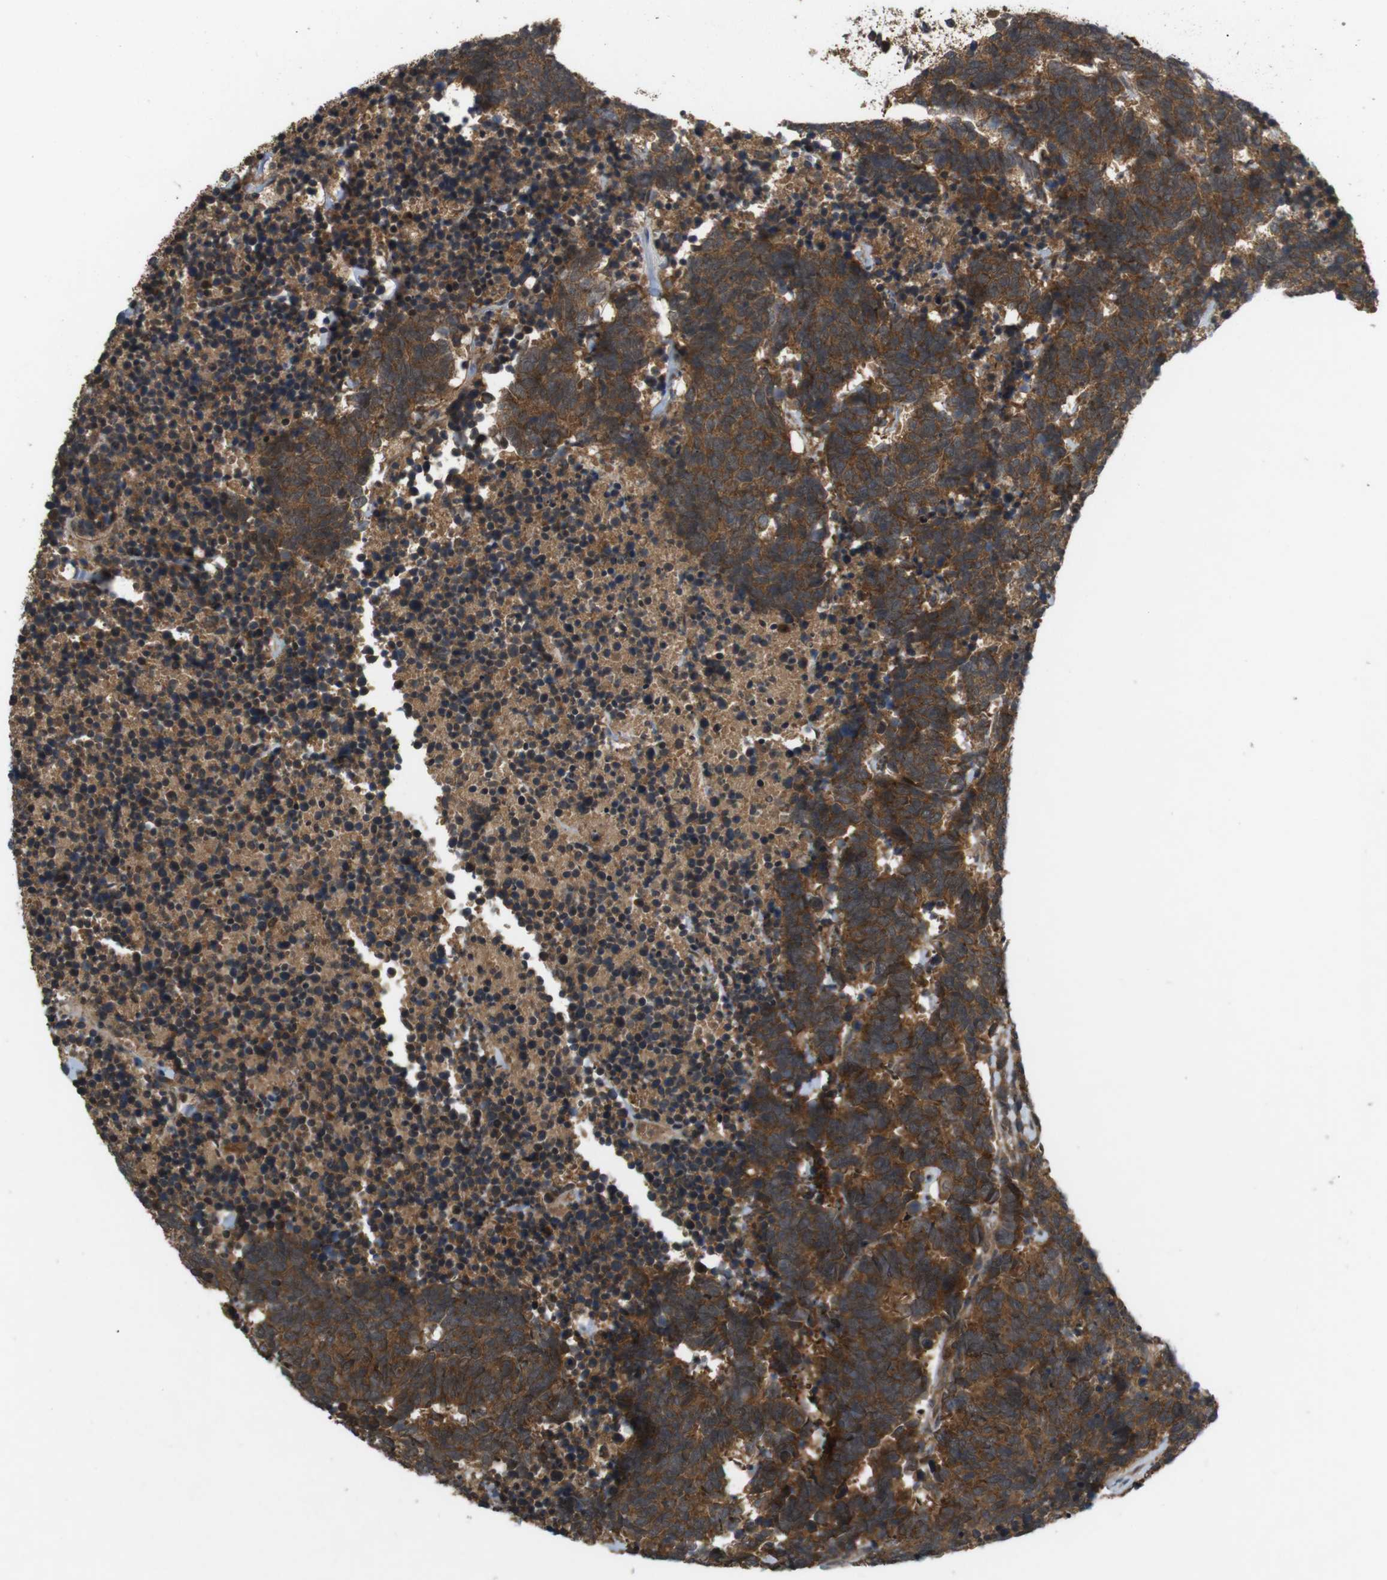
{"staining": {"intensity": "strong", "quantity": ">75%", "location": "cytoplasmic/membranous"}, "tissue": "carcinoid", "cell_type": "Tumor cells", "image_type": "cancer", "snomed": [{"axis": "morphology", "description": "Carcinoma, NOS"}, {"axis": "morphology", "description": "Carcinoid, malignant, NOS"}, {"axis": "topography", "description": "Urinary bladder"}], "caption": "An immunohistochemistry micrograph of tumor tissue is shown. Protein staining in brown labels strong cytoplasmic/membranous positivity in carcinoma within tumor cells.", "gene": "NFKBIE", "patient": {"sex": "male", "age": 57}}